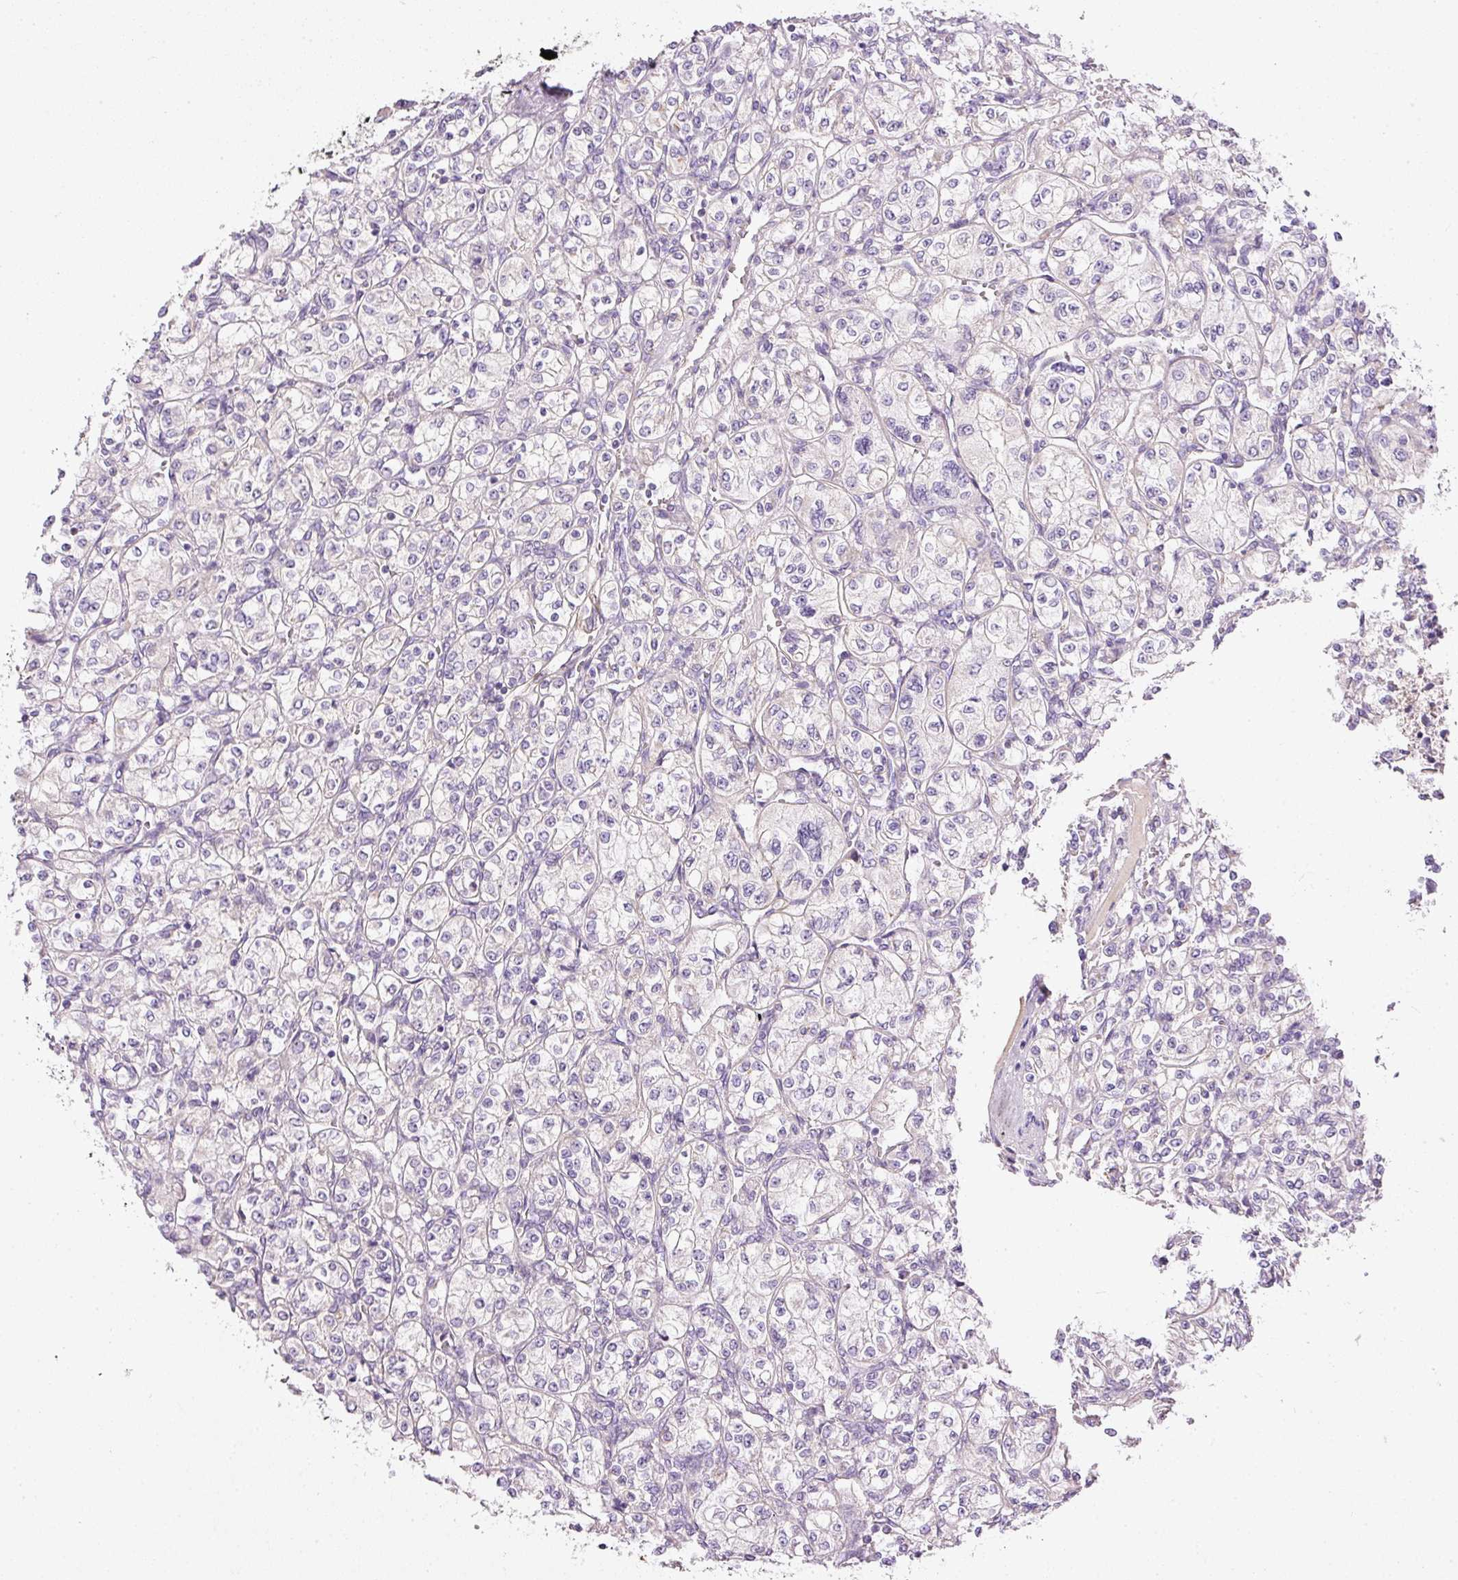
{"staining": {"intensity": "negative", "quantity": "none", "location": "none"}, "tissue": "renal cancer", "cell_type": "Tumor cells", "image_type": "cancer", "snomed": [{"axis": "morphology", "description": "Adenocarcinoma, NOS"}, {"axis": "topography", "description": "Kidney"}], "caption": "IHC micrograph of human adenocarcinoma (renal) stained for a protein (brown), which displays no expression in tumor cells. (Stains: DAB (3,3'-diaminobenzidine) IHC with hematoxylin counter stain, Microscopy: brightfield microscopy at high magnification).", "gene": "KPNA5", "patient": {"sex": "male", "age": 77}}